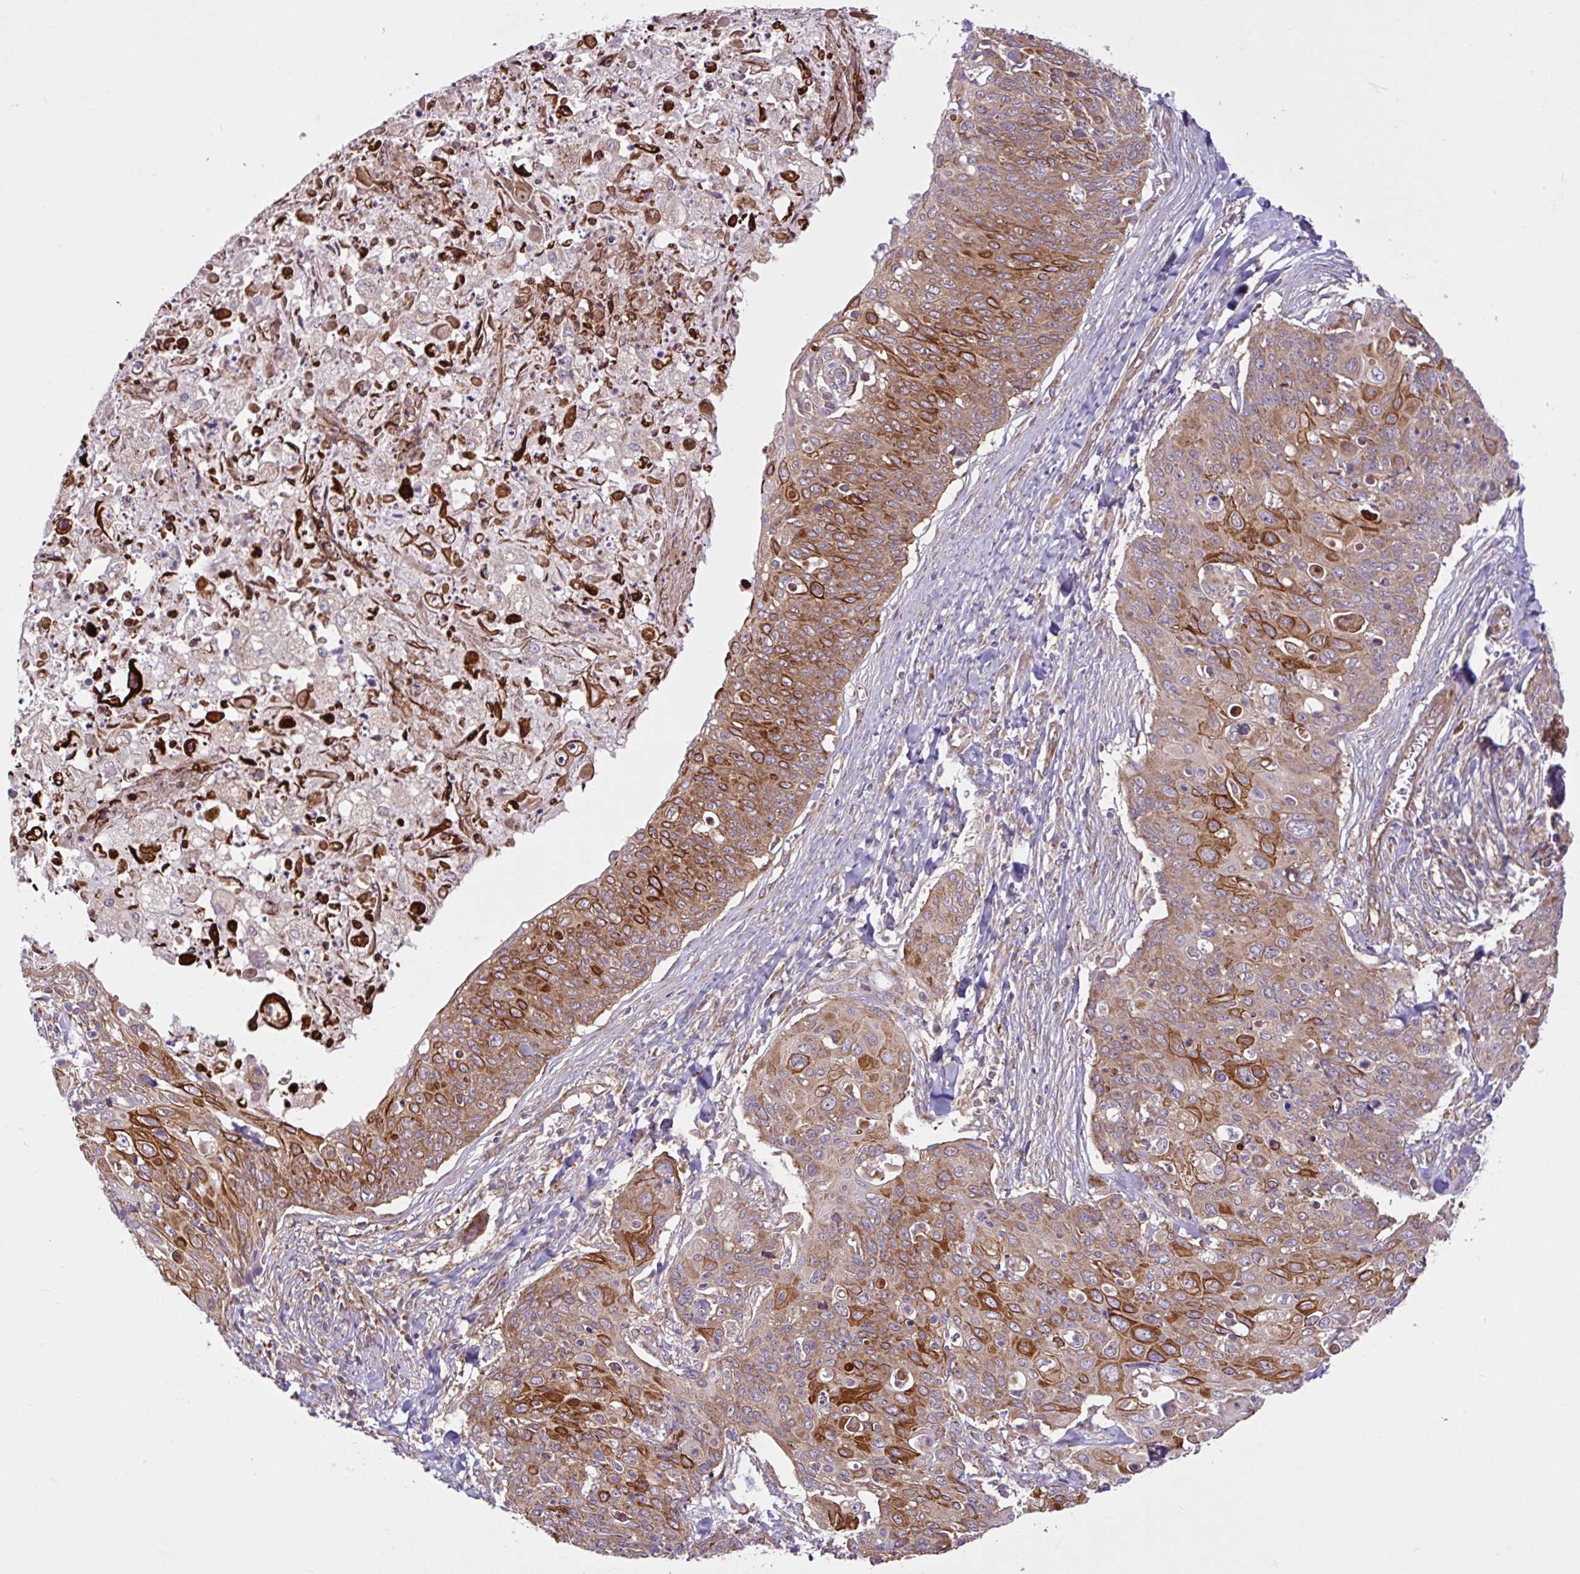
{"staining": {"intensity": "strong", "quantity": "25%-75%", "location": "cytoplasmic/membranous"}, "tissue": "skin cancer", "cell_type": "Tumor cells", "image_type": "cancer", "snomed": [{"axis": "morphology", "description": "Squamous cell carcinoma, NOS"}, {"axis": "topography", "description": "Skin"}, {"axis": "topography", "description": "Vulva"}], "caption": "Human squamous cell carcinoma (skin) stained with a brown dye shows strong cytoplasmic/membranous positive positivity in about 25%-75% of tumor cells.", "gene": "NTPCR", "patient": {"sex": "female", "age": 85}}